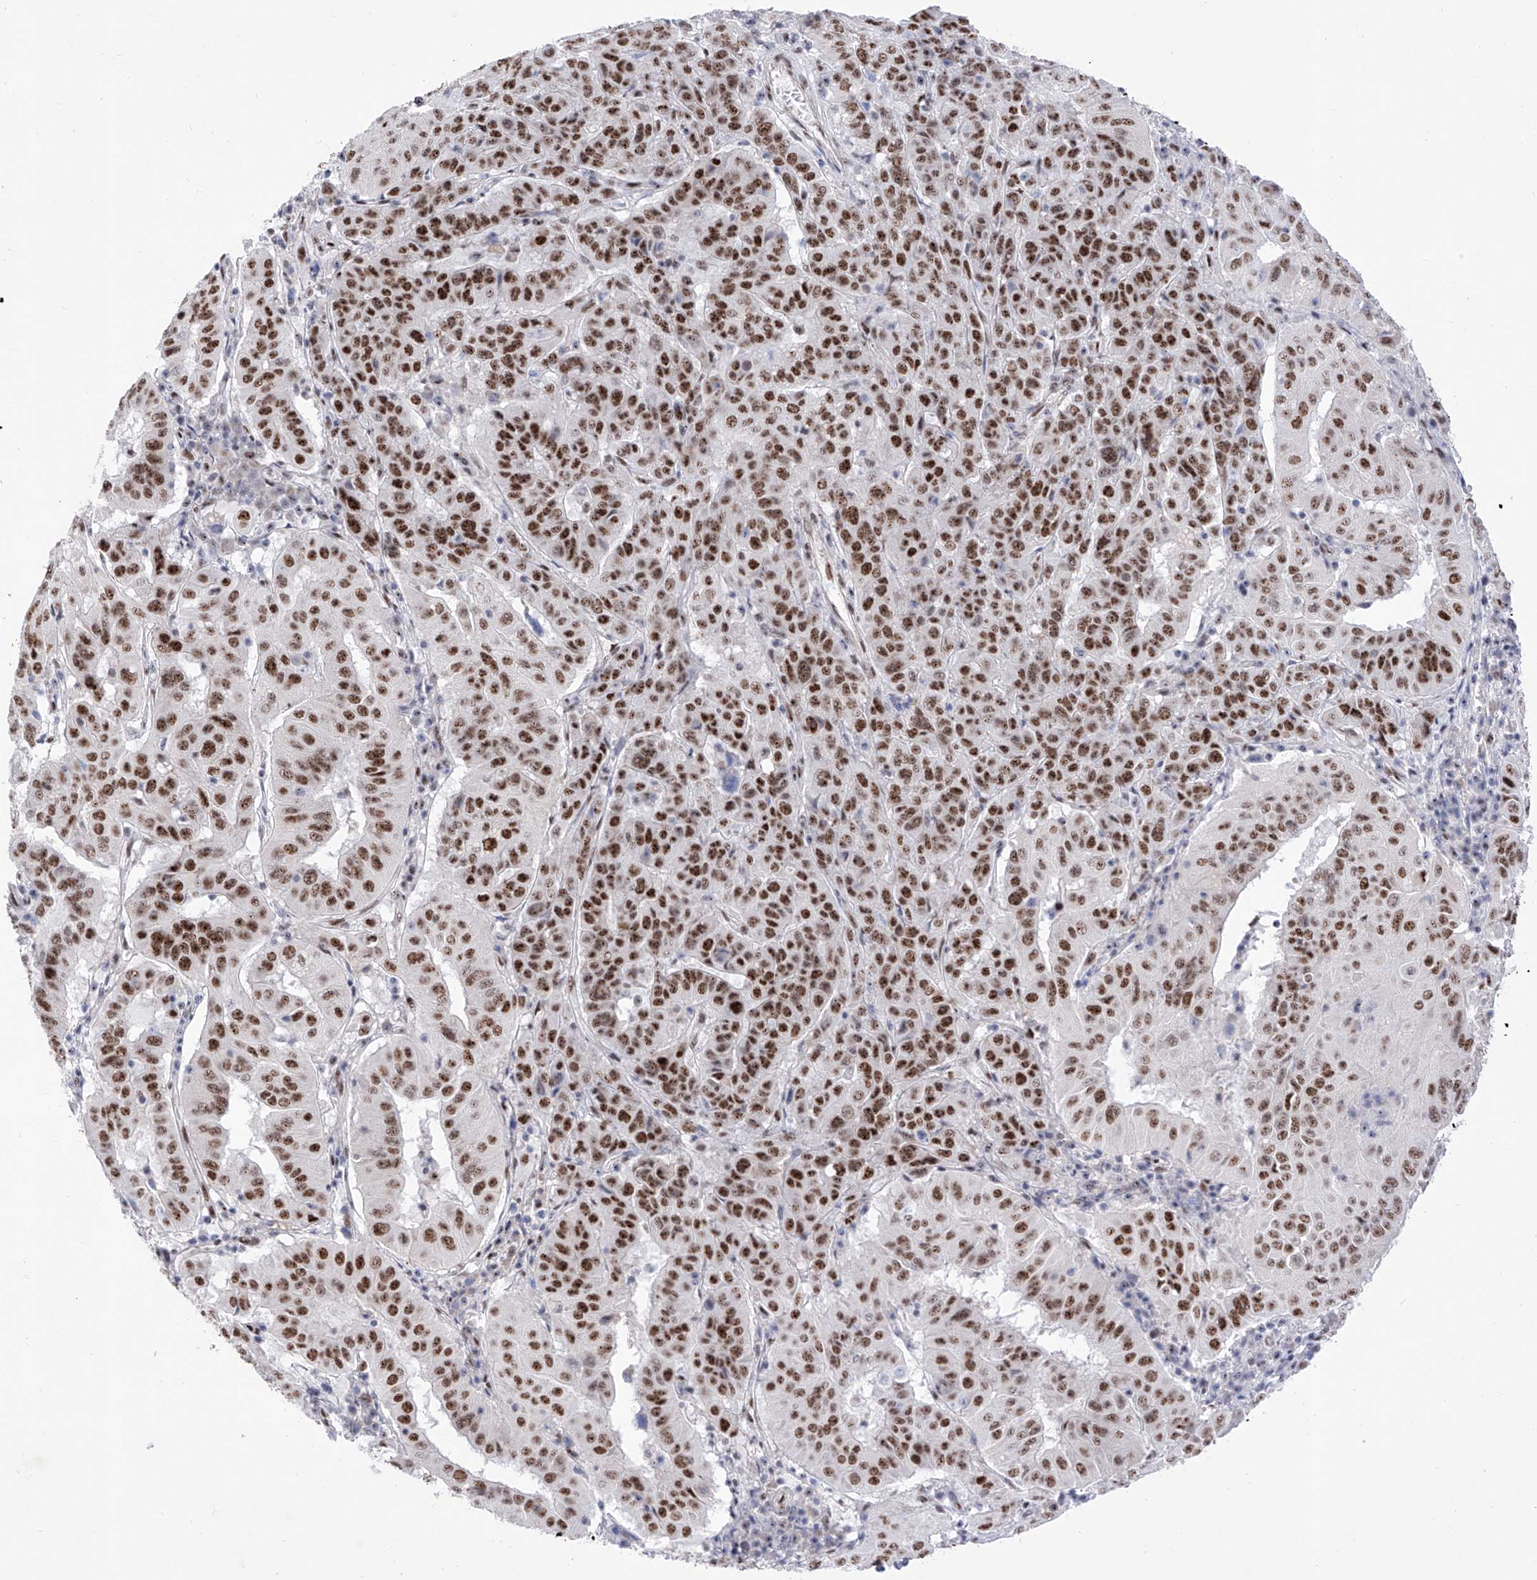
{"staining": {"intensity": "strong", "quantity": ">75%", "location": "nuclear"}, "tissue": "pancreatic cancer", "cell_type": "Tumor cells", "image_type": "cancer", "snomed": [{"axis": "morphology", "description": "Adenocarcinoma, NOS"}, {"axis": "topography", "description": "Pancreas"}], "caption": "The immunohistochemical stain shows strong nuclear expression in tumor cells of pancreatic cancer (adenocarcinoma) tissue. (Stains: DAB (3,3'-diaminobenzidine) in brown, nuclei in blue, Microscopy: brightfield microscopy at high magnification).", "gene": "ATN1", "patient": {"sex": "male", "age": 63}}